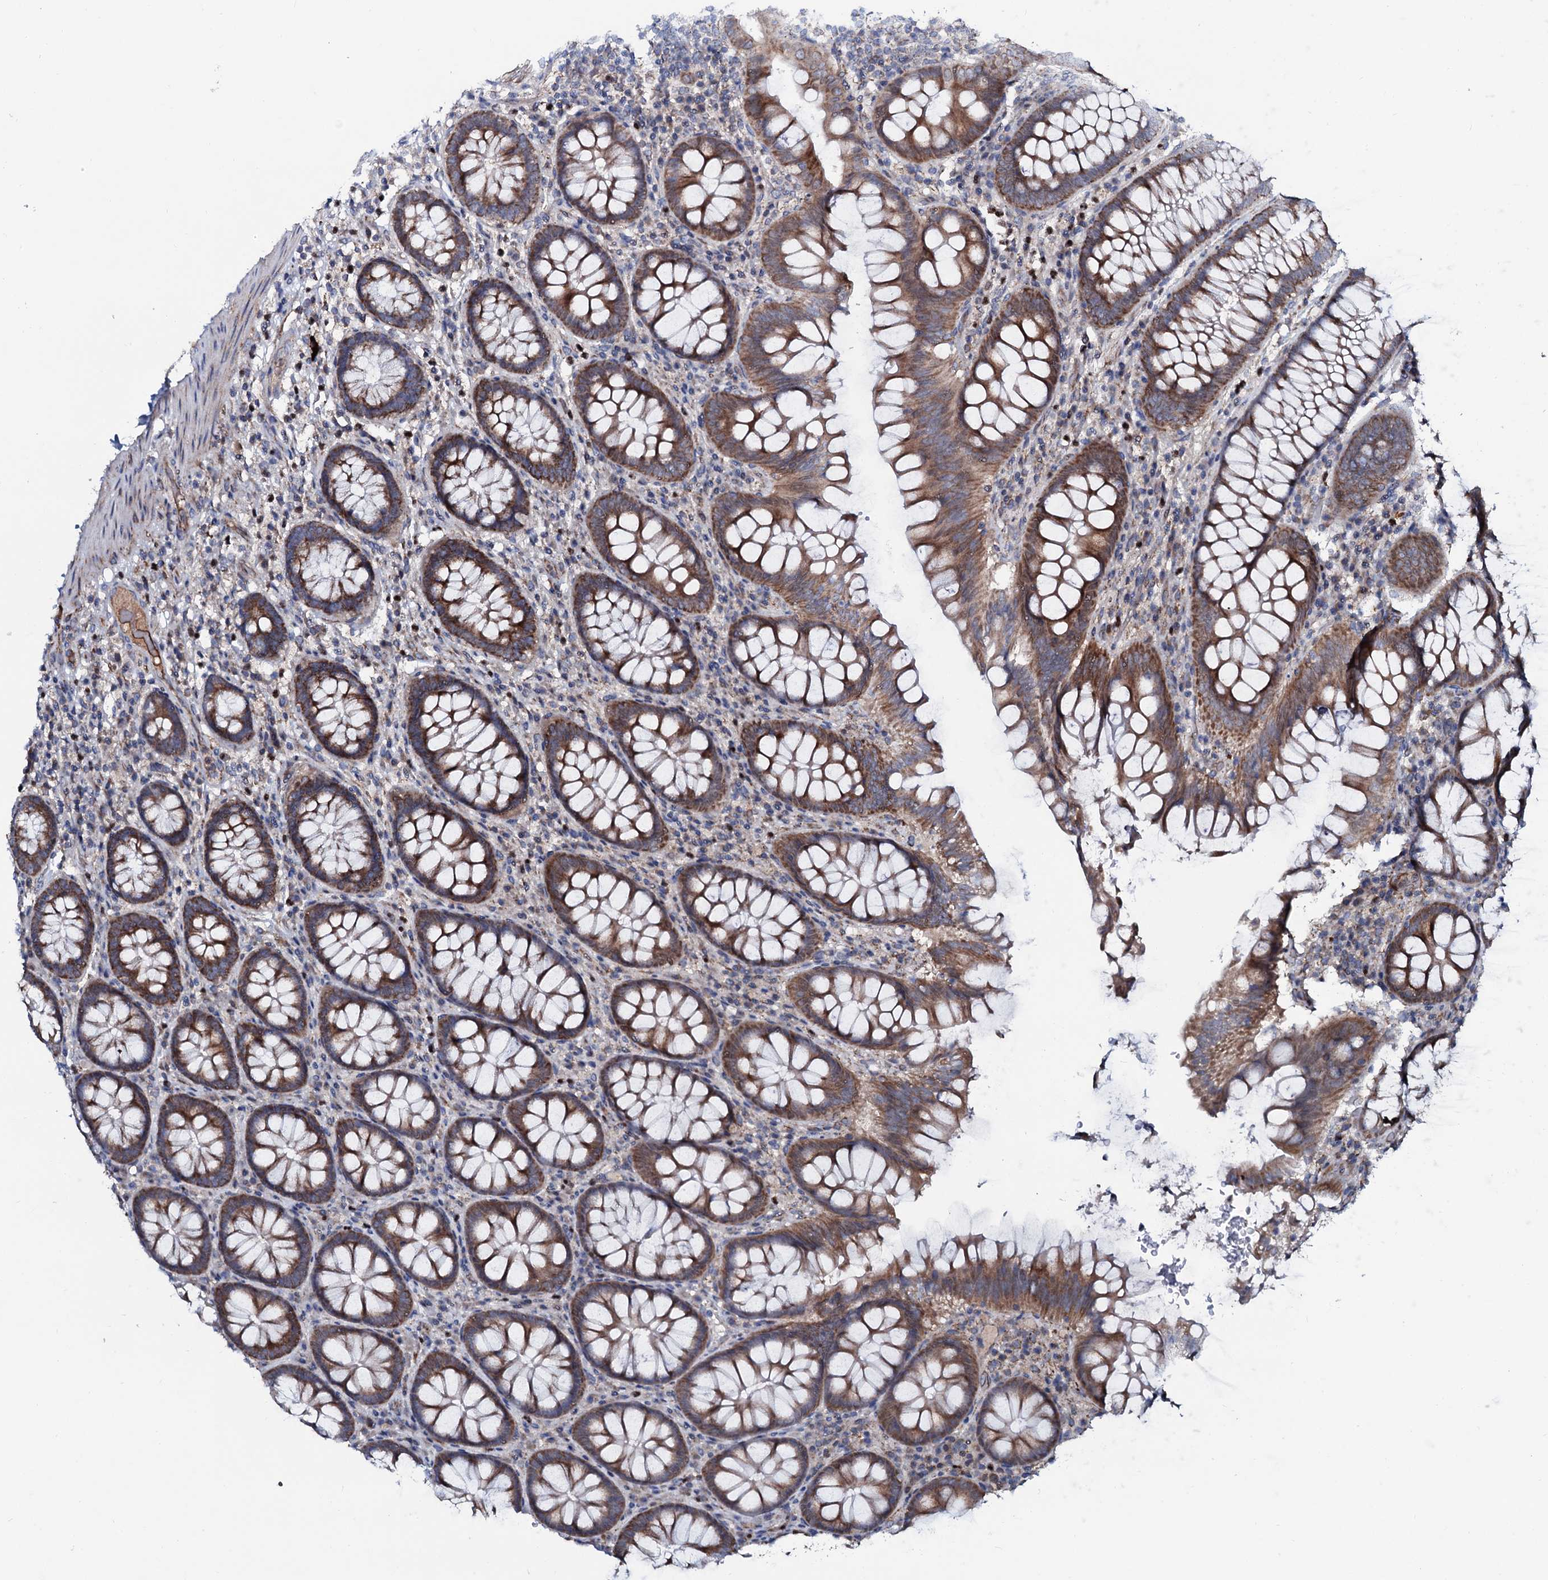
{"staining": {"intensity": "strong", "quantity": ">75%", "location": "cytoplasmic/membranous"}, "tissue": "colon", "cell_type": "Endothelial cells", "image_type": "normal", "snomed": [{"axis": "morphology", "description": "Normal tissue, NOS"}, {"axis": "topography", "description": "Colon"}], "caption": "DAB (3,3'-diaminobenzidine) immunohistochemical staining of unremarkable human colon demonstrates strong cytoplasmic/membranous protein expression in approximately >75% of endothelial cells. (IHC, brightfield microscopy, high magnification).", "gene": "PPP1R3D", "patient": {"sex": "female", "age": 79}}